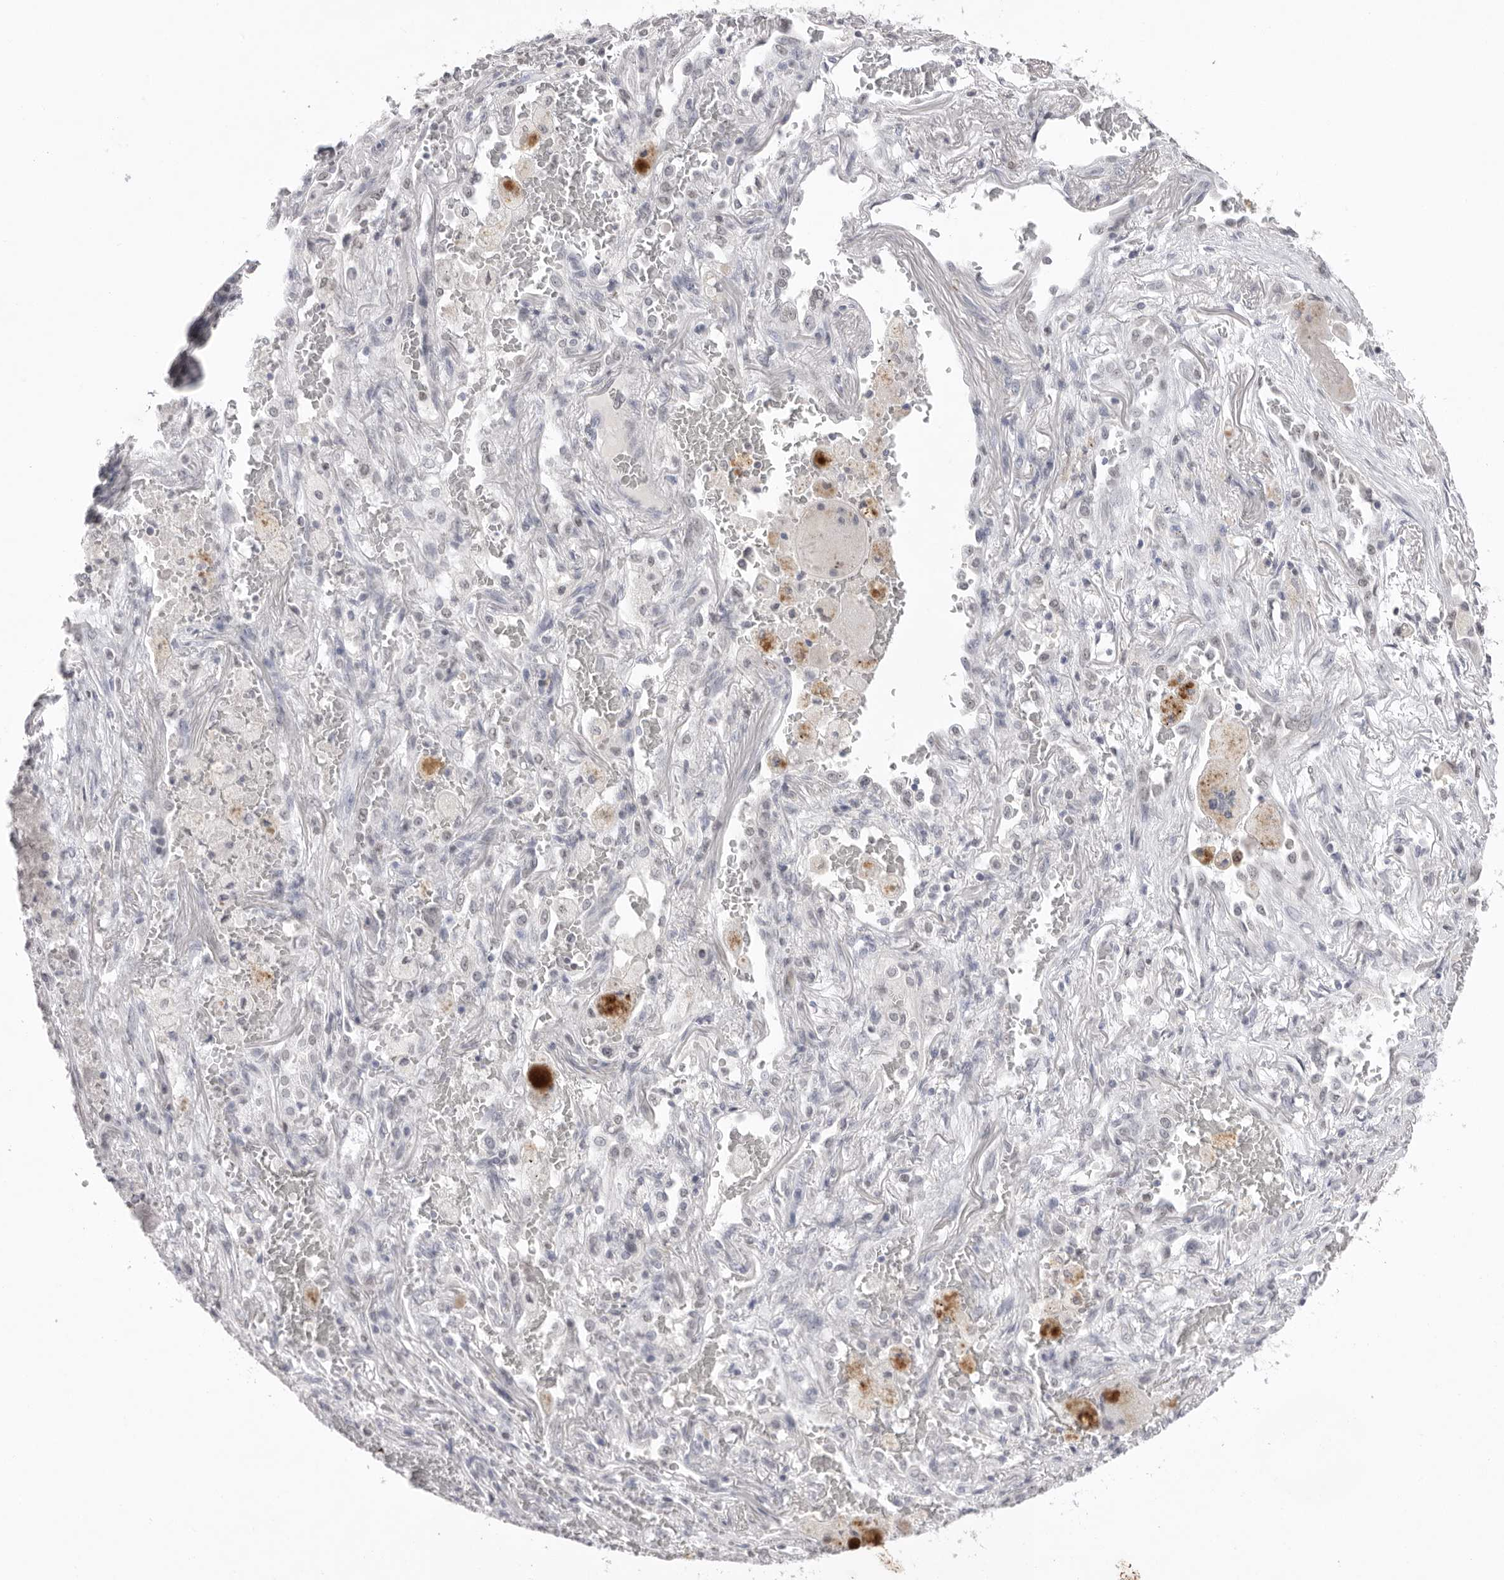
{"staining": {"intensity": "weak", "quantity": "<25%", "location": "nuclear"}, "tissue": "lung cancer", "cell_type": "Tumor cells", "image_type": "cancer", "snomed": [{"axis": "morphology", "description": "Squamous cell carcinoma, NOS"}, {"axis": "topography", "description": "Lung"}], "caption": "Micrograph shows no significant protein staining in tumor cells of lung cancer (squamous cell carcinoma). Brightfield microscopy of immunohistochemistry (IHC) stained with DAB (3,3'-diaminobenzidine) (brown) and hematoxylin (blue), captured at high magnification.", "gene": "ZBTB7B", "patient": {"sex": "male", "age": 61}}